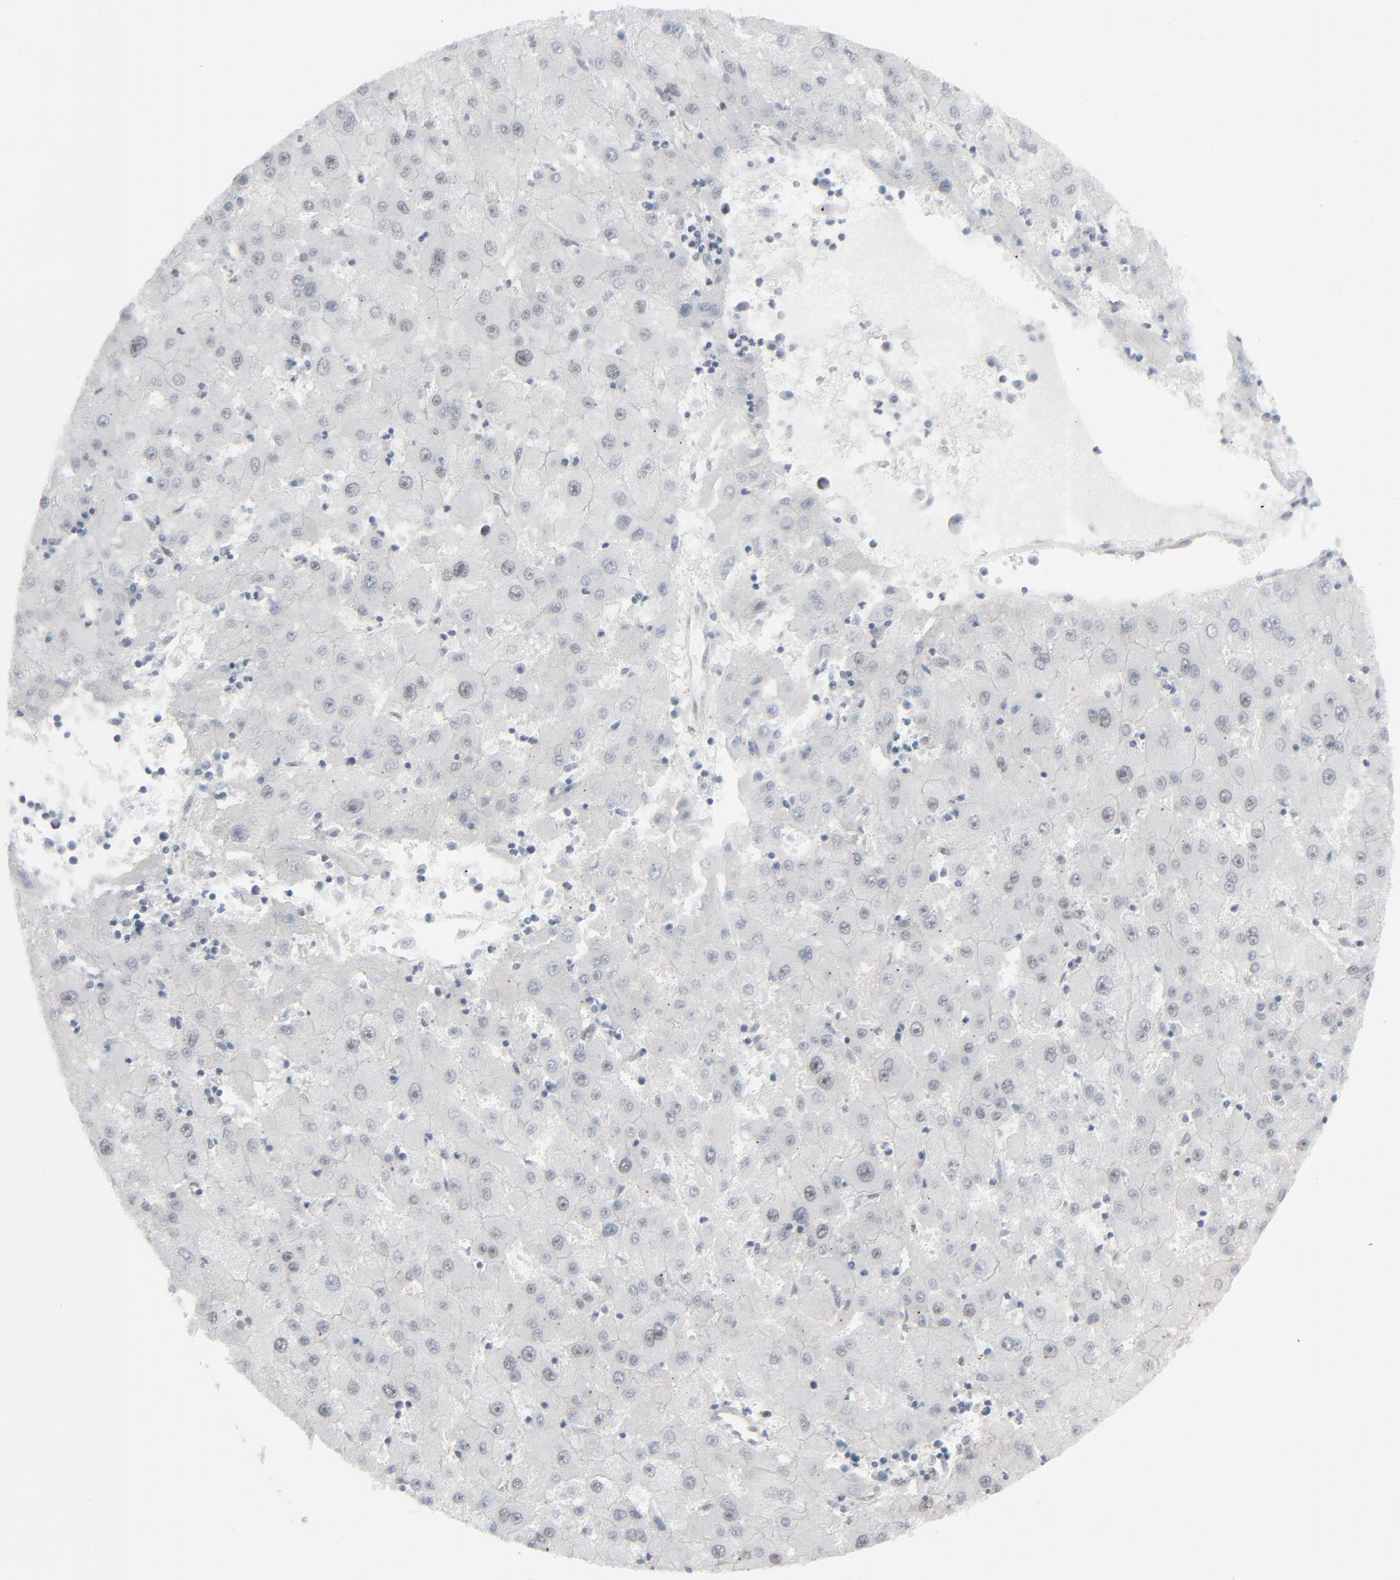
{"staining": {"intensity": "negative", "quantity": "none", "location": "none"}, "tissue": "liver cancer", "cell_type": "Tumor cells", "image_type": "cancer", "snomed": [{"axis": "morphology", "description": "Carcinoma, Hepatocellular, NOS"}, {"axis": "topography", "description": "Liver"}], "caption": "Hepatocellular carcinoma (liver) was stained to show a protein in brown. There is no significant positivity in tumor cells.", "gene": "FBXO28", "patient": {"sex": "male", "age": 72}}